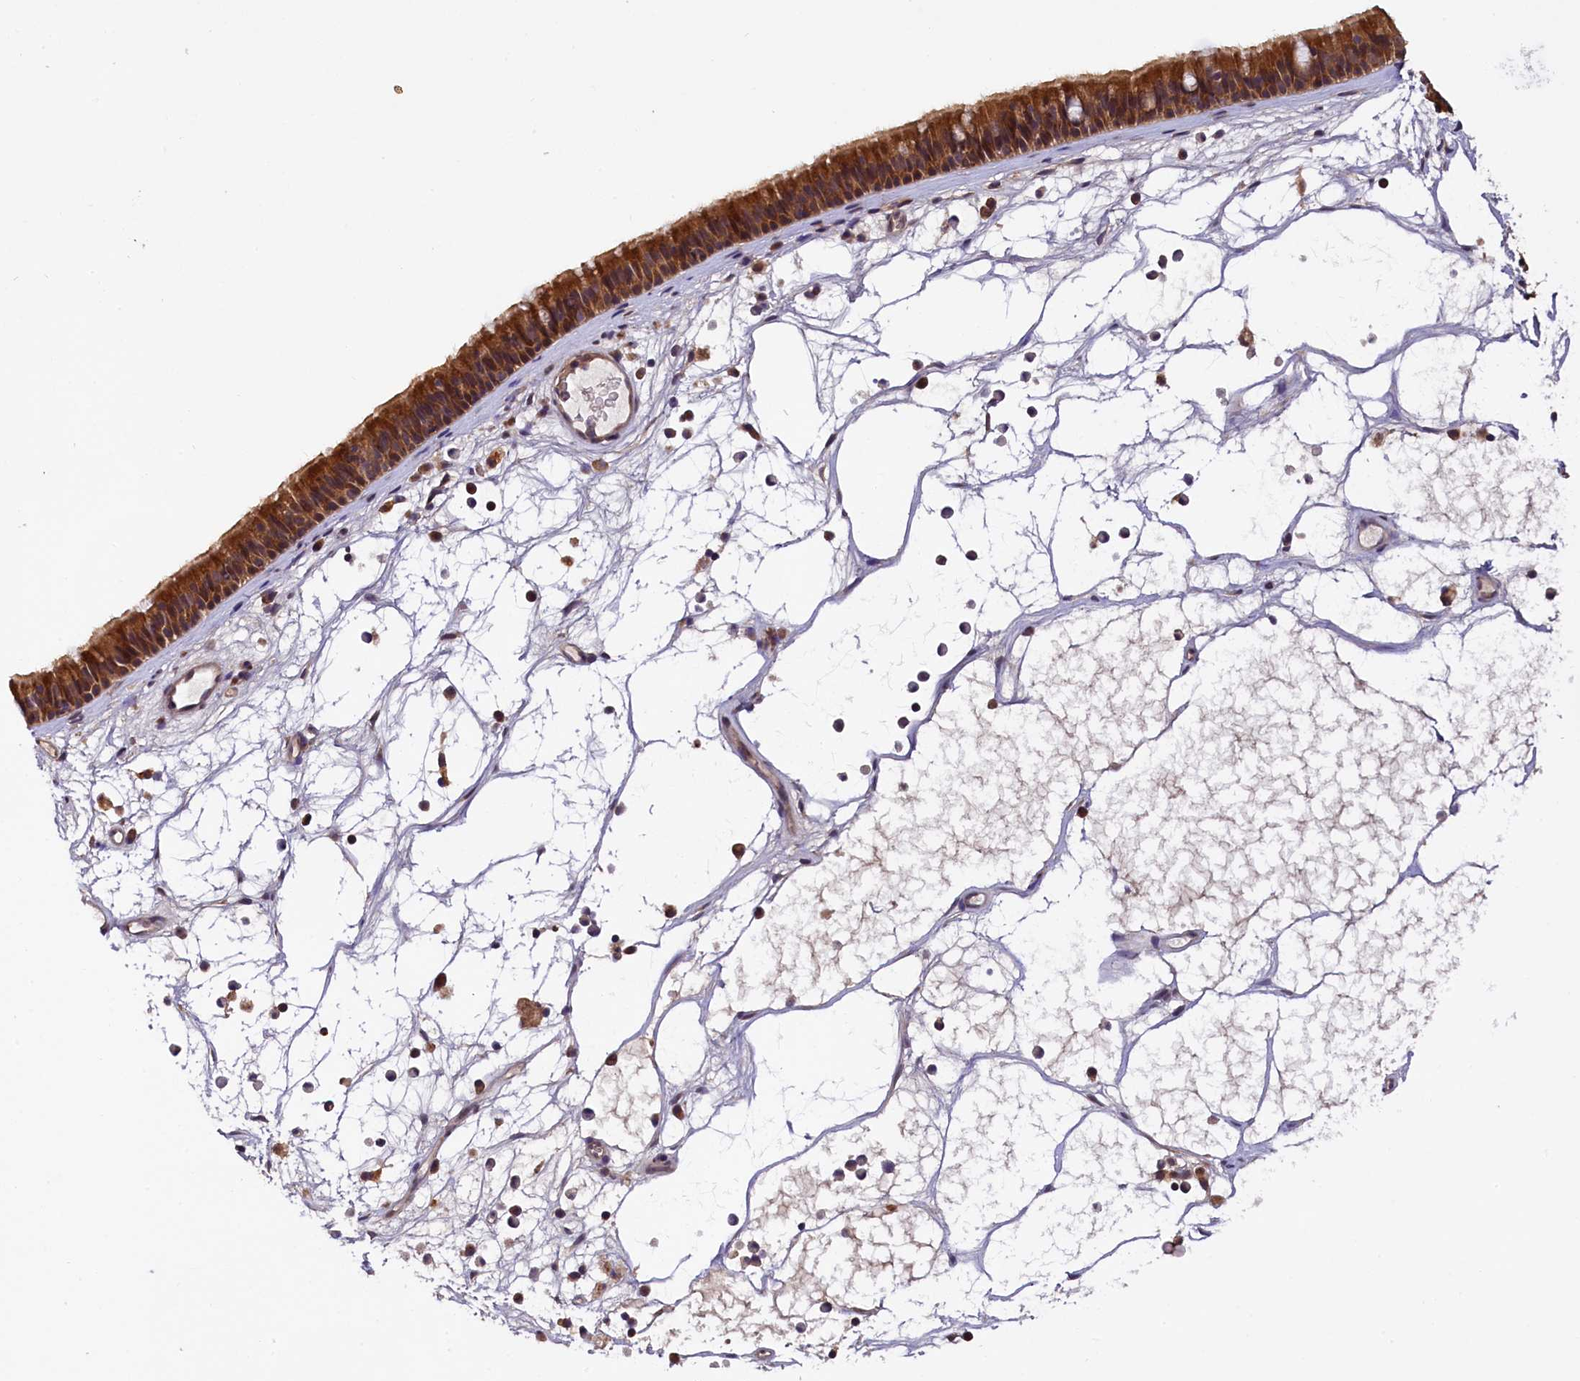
{"staining": {"intensity": "strong", "quantity": ">75%", "location": "cytoplasmic/membranous"}, "tissue": "nasopharynx", "cell_type": "Respiratory epithelial cells", "image_type": "normal", "snomed": [{"axis": "morphology", "description": "Normal tissue, NOS"}, {"axis": "morphology", "description": "Inflammation, NOS"}, {"axis": "morphology", "description": "Malignant melanoma, Metastatic site"}, {"axis": "topography", "description": "Nasopharynx"}], "caption": "This is a photomicrograph of IHC staining of normal nasopharynx, which shows strong expression in the cytoplasmic/membranous of respiratory epithelial cells.", "gene": "DOHH", "patient": {"sex": "male", "age": 70}}